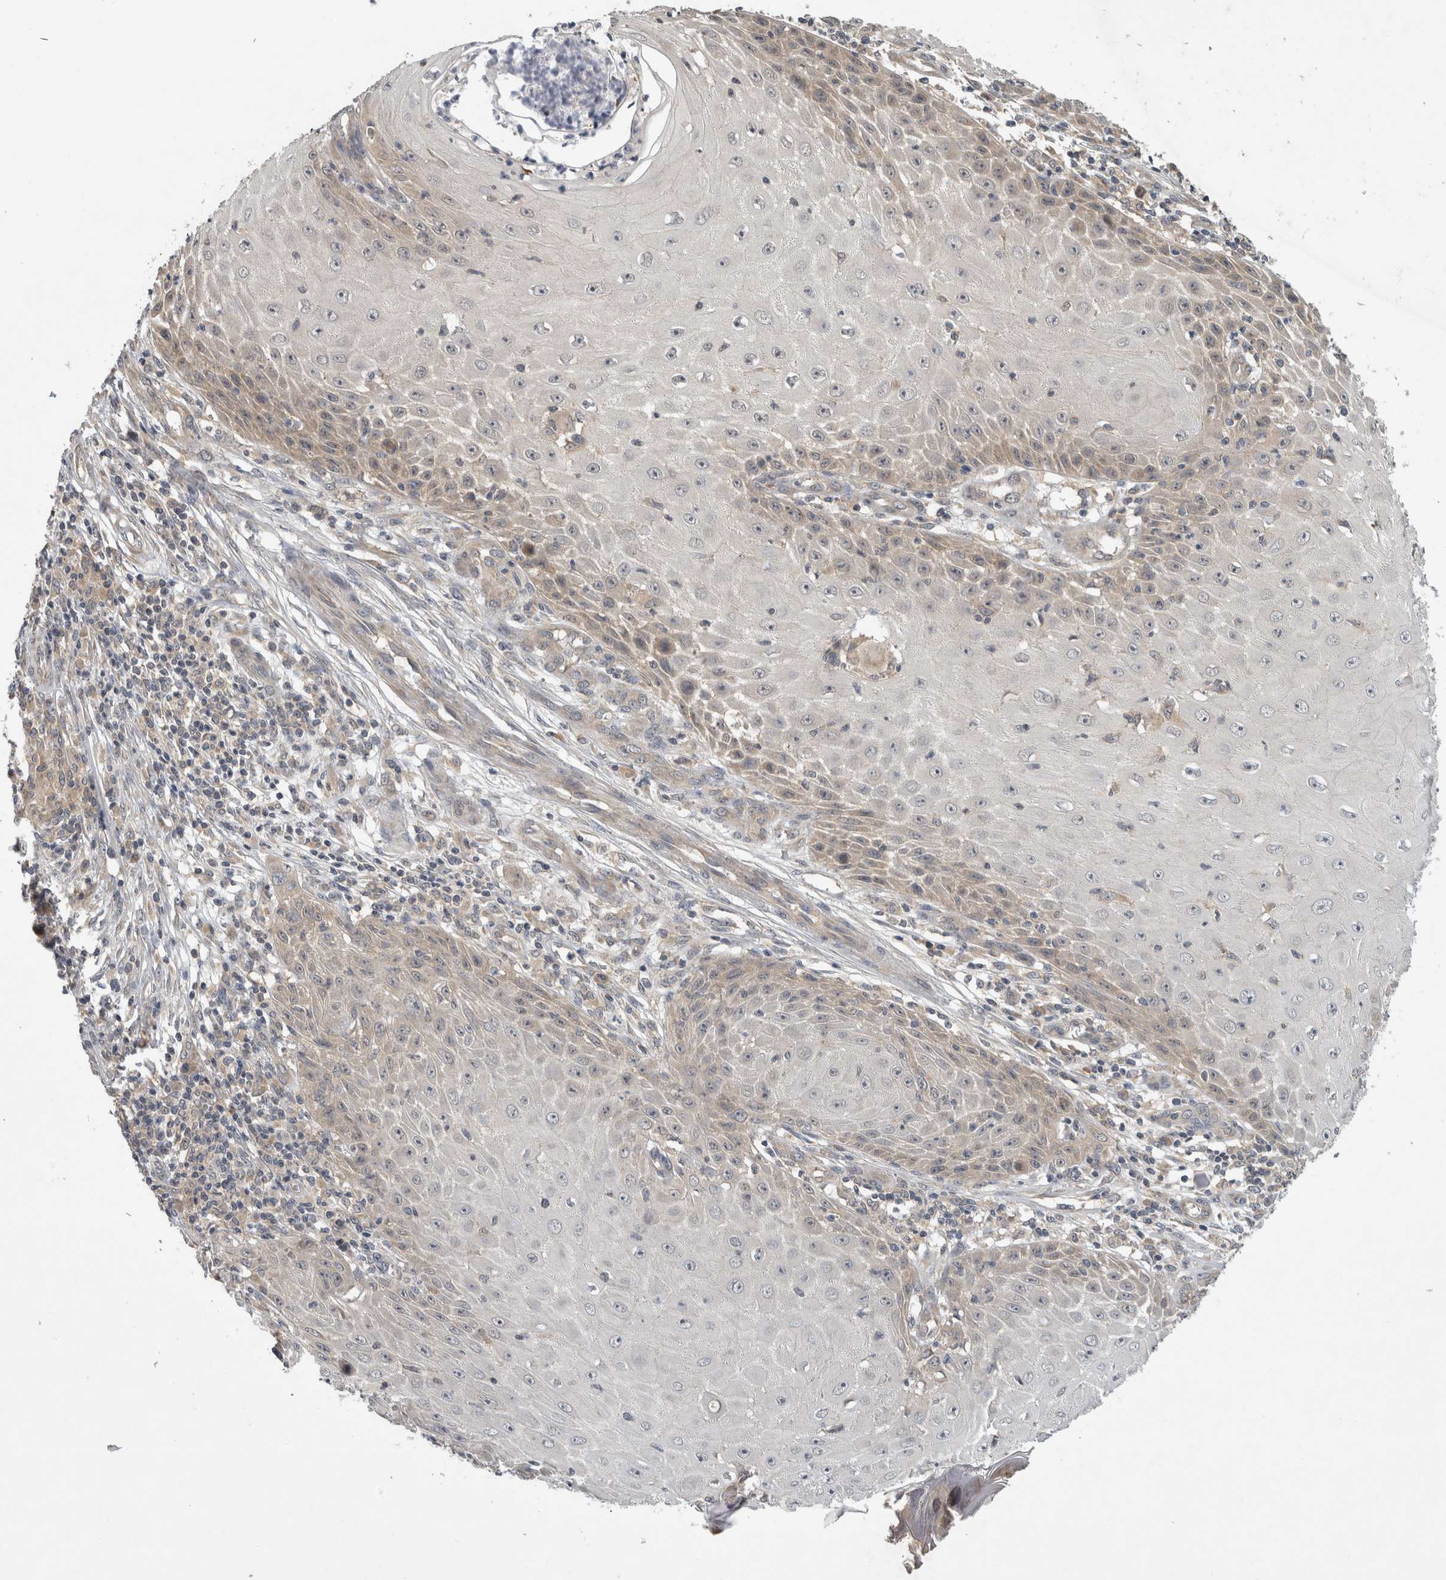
{"staining": {"intensity": "weak", "quantity": "<25%", "location": "cytoplasmic/membranous"}, "tissue": "skin cancer", "cell_type": "Tumor cells", "image_type": "cancer", "snomed": [{"axis": "morphology", "description": "Squamous cell carcinoma, NOS"}, {"axis": "topography", "description": "Skin"}], "caption": "Squamous cell carcinoma (skin) stained for a protein using IHC demonstrates no staining tumor cells.", "gene": "AASDHPPT", "patient": {"sex": "female", "age": 73}}